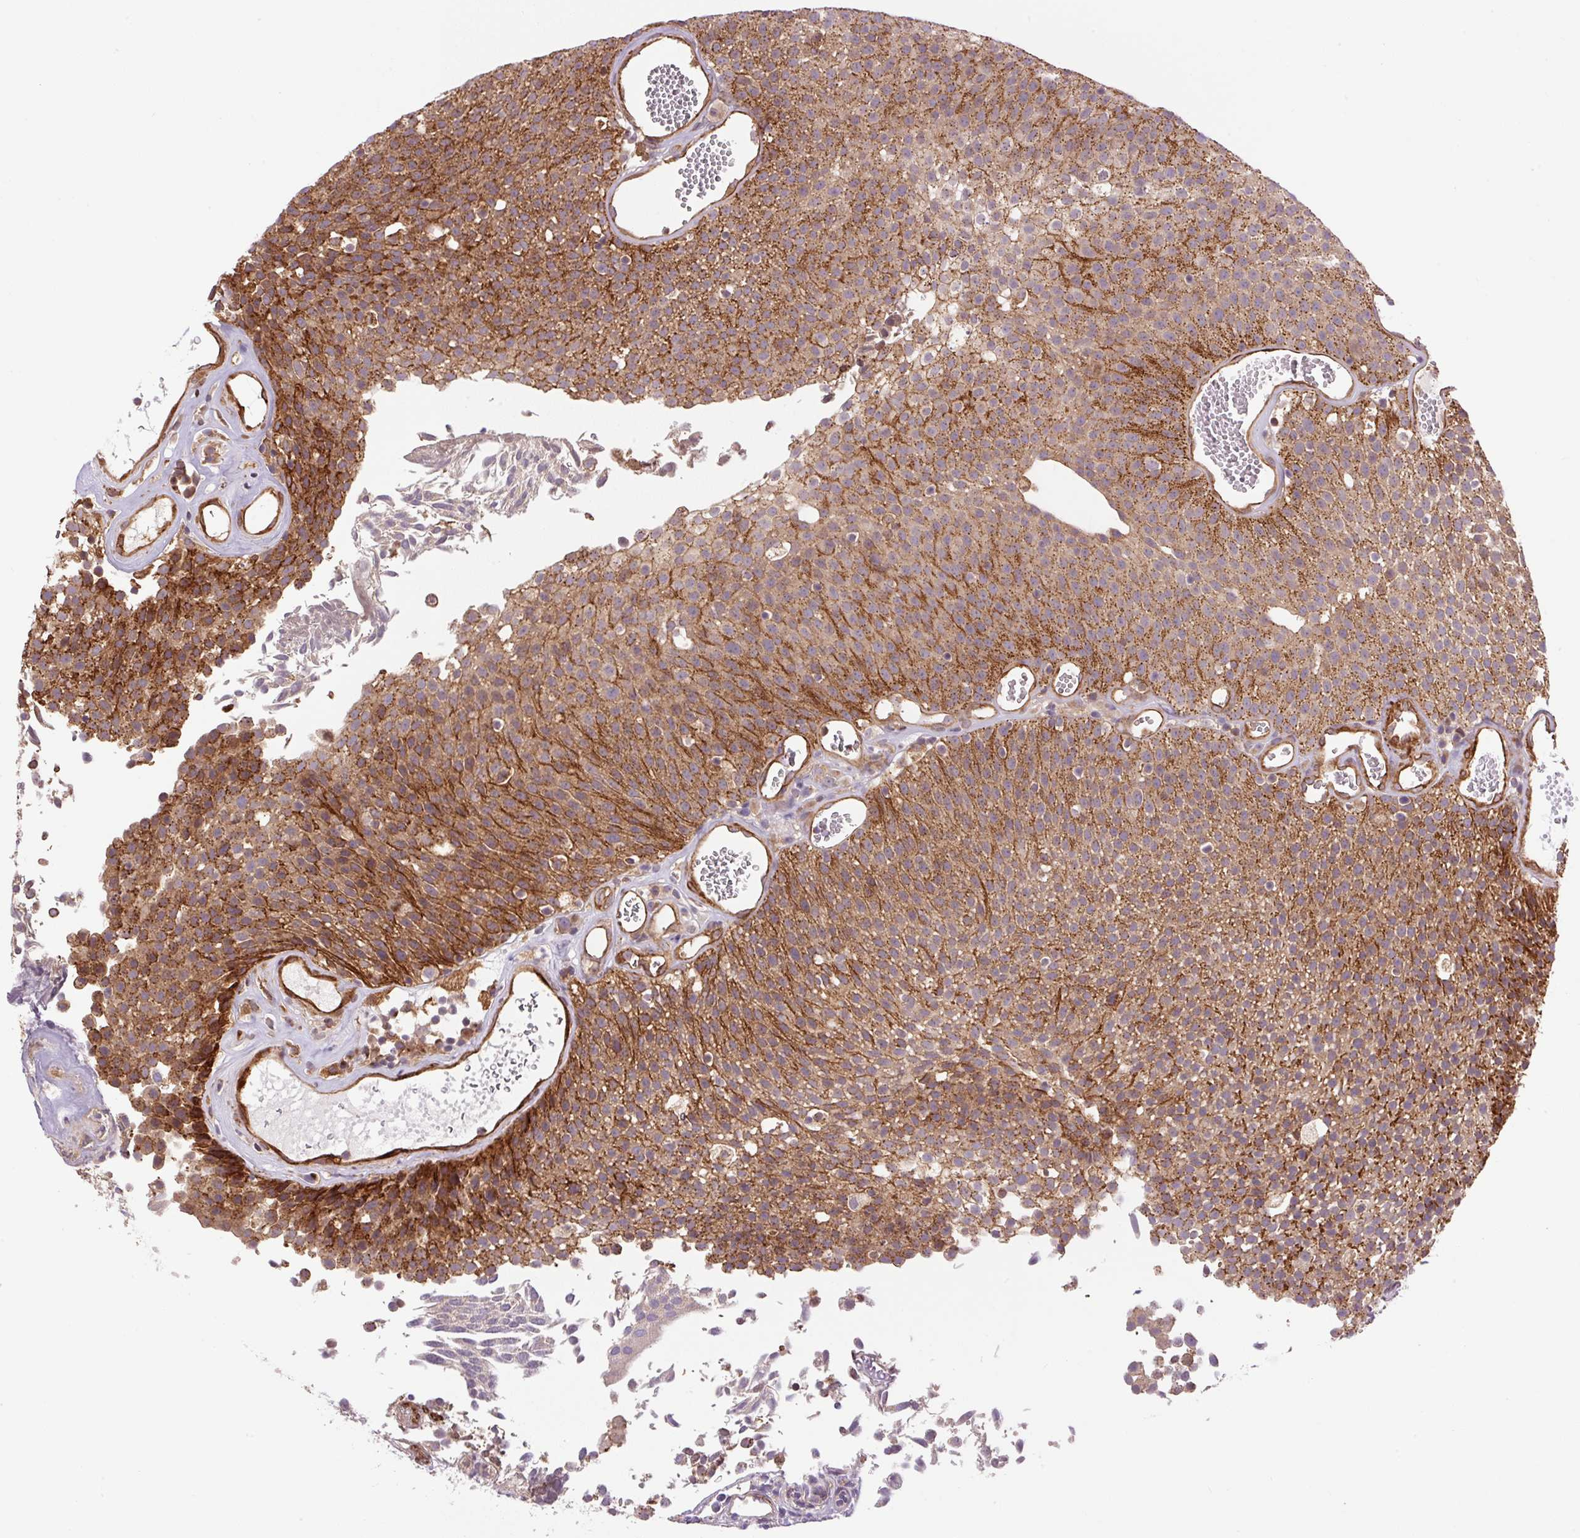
{"staining": {"intensity": "moderate", "quantity": ">75%", "location": "cytoplasmic/membranous"}, "tissue": "urothelial cancer", "cell_type": "Tumor cells", "image_type": "cancer", "snomed": [{"axis": "morphology", "description": "Urothelial carcinoma, Low grade"}, {"axis": "topography", "description": "Urinary bladder"}], "caption": "Protein expression analysis of human urothelial carcinoma (low-grade) reveals moderate cytoplasmic/membranous expression in approximately >75% of tumor cells.", "gene": "SEPTIN10", "patient": {"sex": "female", "age": 79}}